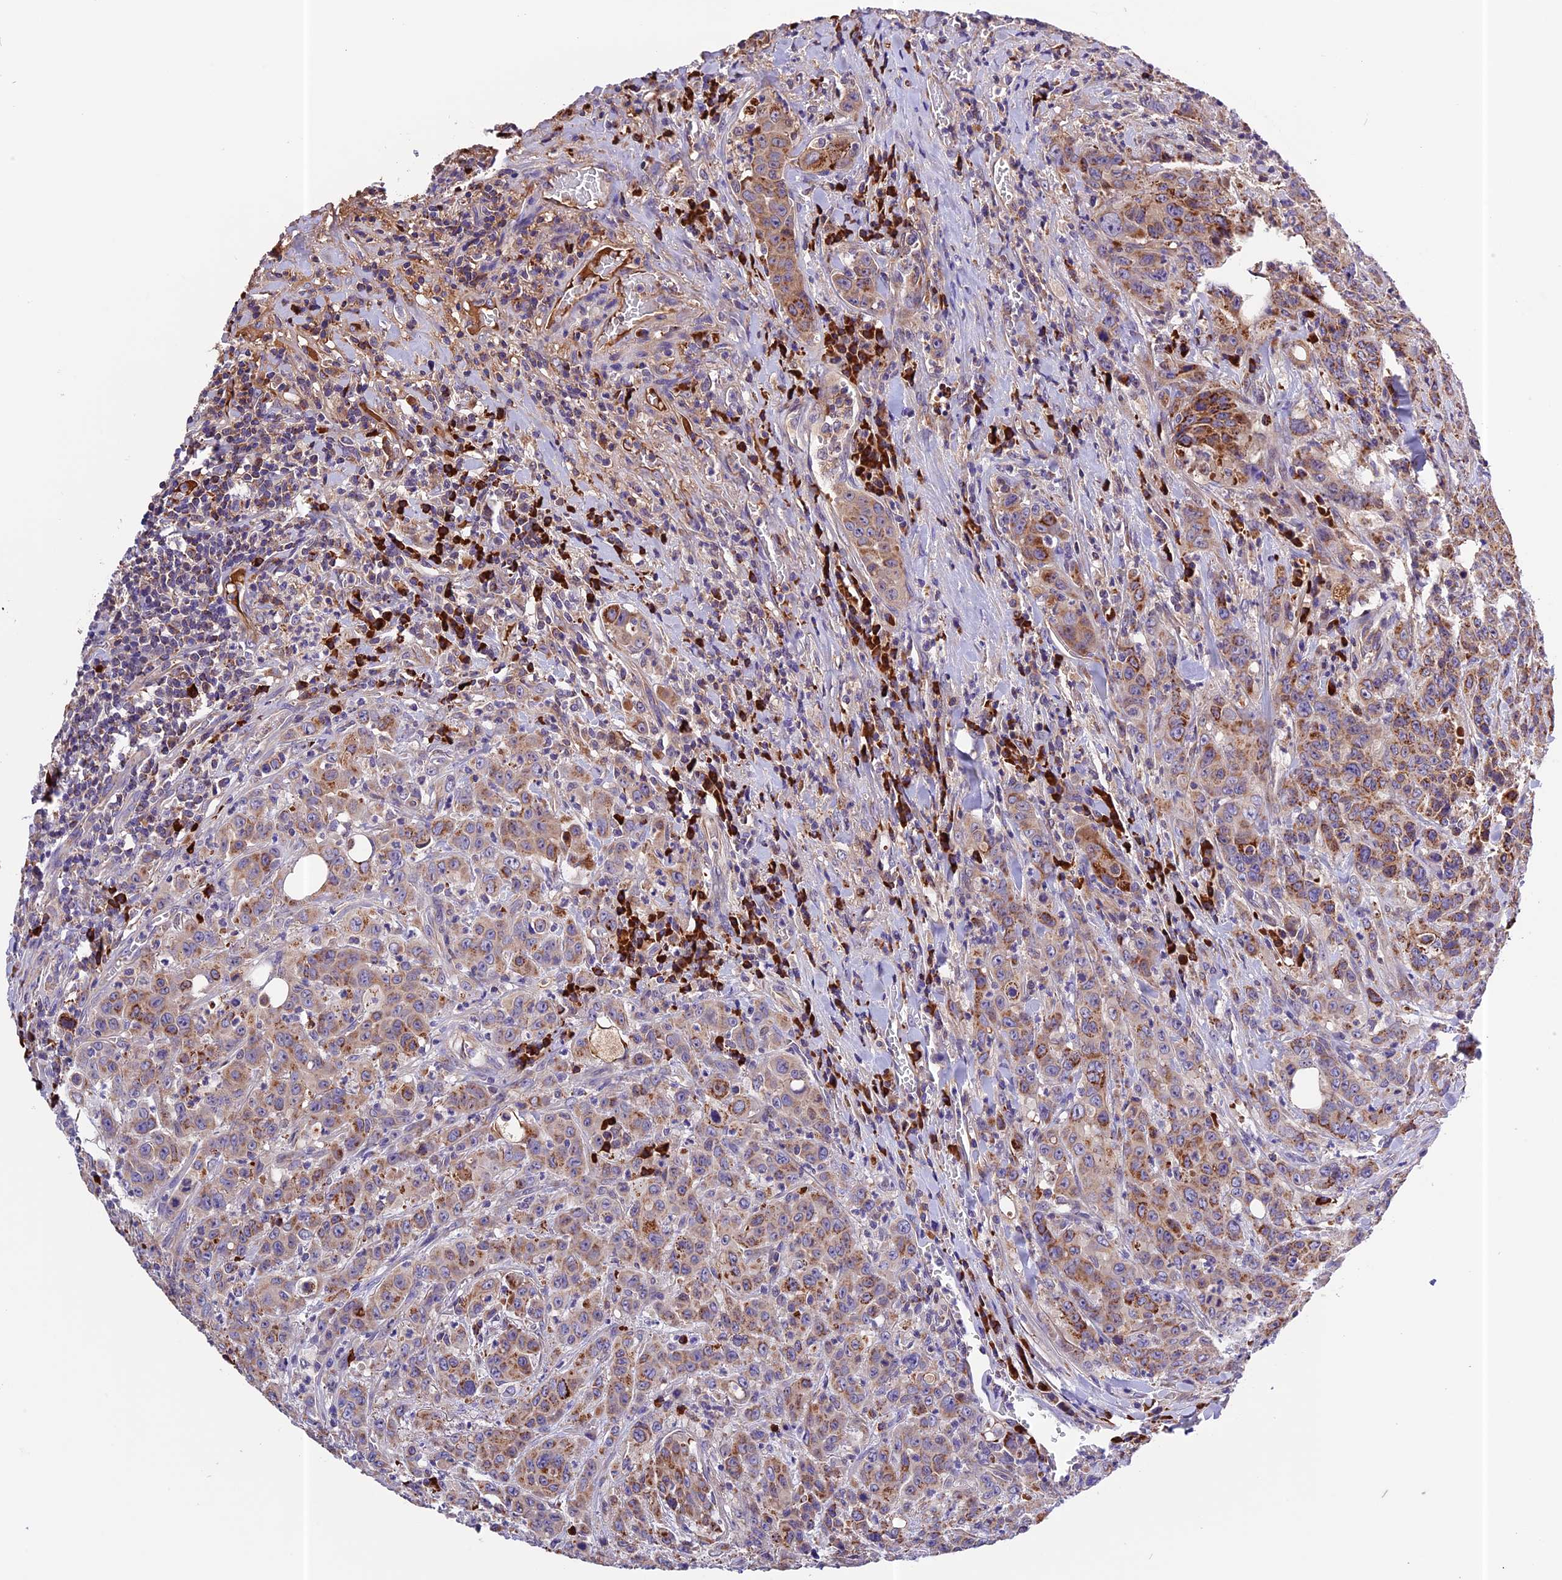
{"staining": {"intensity": "moderate", "quantity": ">75%", "location": "cytoplasmic/membranous"}, "tissue": "colorectal cancer", "cell_type": "Tumor cells", "image_type": "cancer", "snomed": [{"axis": "morphology", "description": "Adenocarcinoma, NOS"}, {"axis": "topography", "description": "Colon"}], "caption": "Immunohistochemistry (IHC) (DAB) staining of colorectal cancer demonstrates moderate cytoplasmic/membranous protein positivity in about >75% of tumor cells. The protein of interest is shown in brown color, while the nuclei are stained blue.", "gene": "METTL22", "patient": {"sex": "male", "age": 62}}